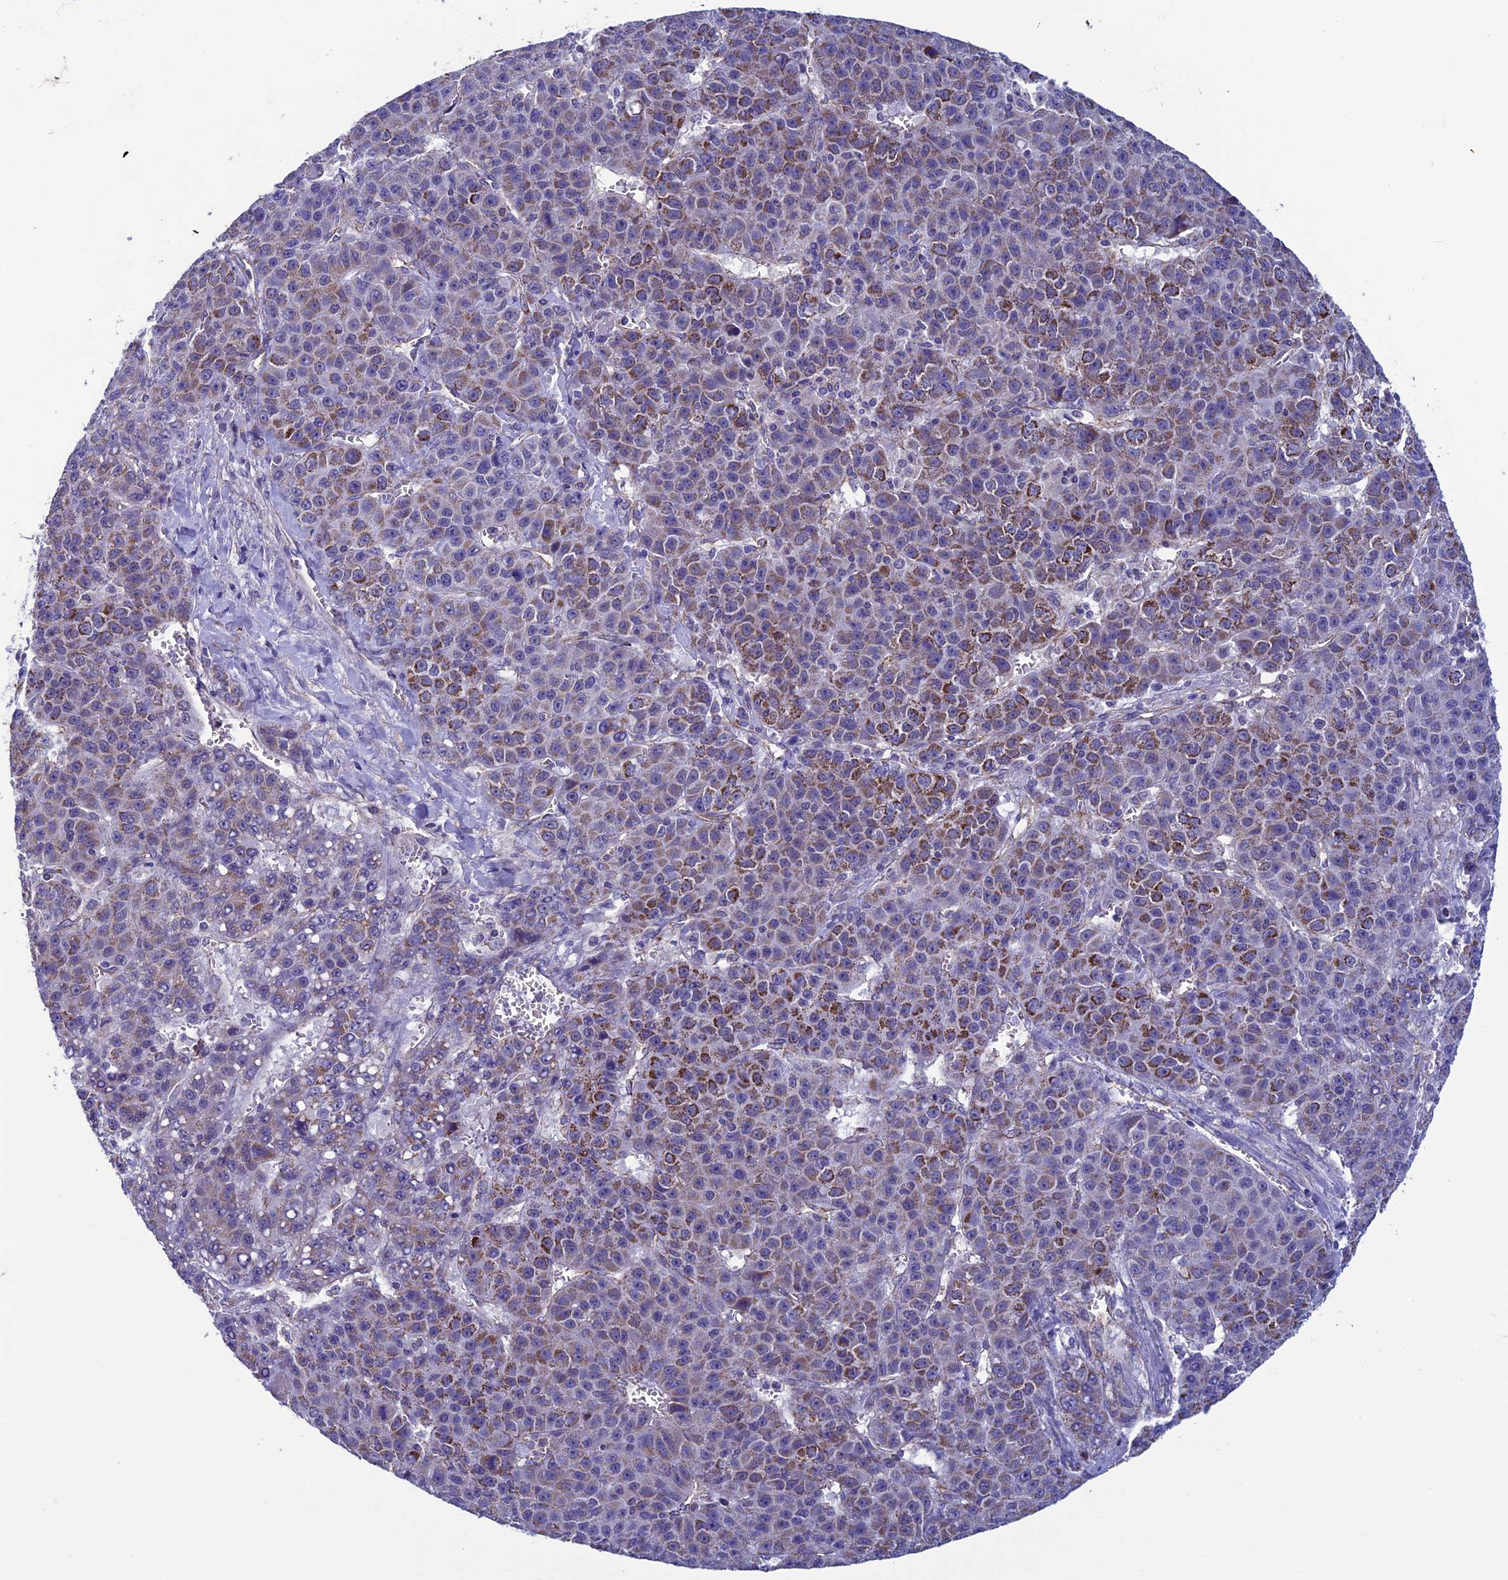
{"staining": {"intensity": "moderate", "quantity": "25%-75%", "location": "cytoplasmic/membranous"}, "tissue": "liver cancer", "cell_type": "Tumor cells", "image_type": "cancer", "snomed": [{"axis": "morphology", "description": "Carcinoma, Hepatocellular, NOS"}, {"axis": "topography", "description": "Liver"}], "caption": "This image reveals immunohistochemistry staining of human liver cancer, with medium moderate cytoplasmic/membranous expression in approximately 25%-75% of tumor cells.", "gene": "MFSD12", "patient": {"sex": "female", "age": 53}}